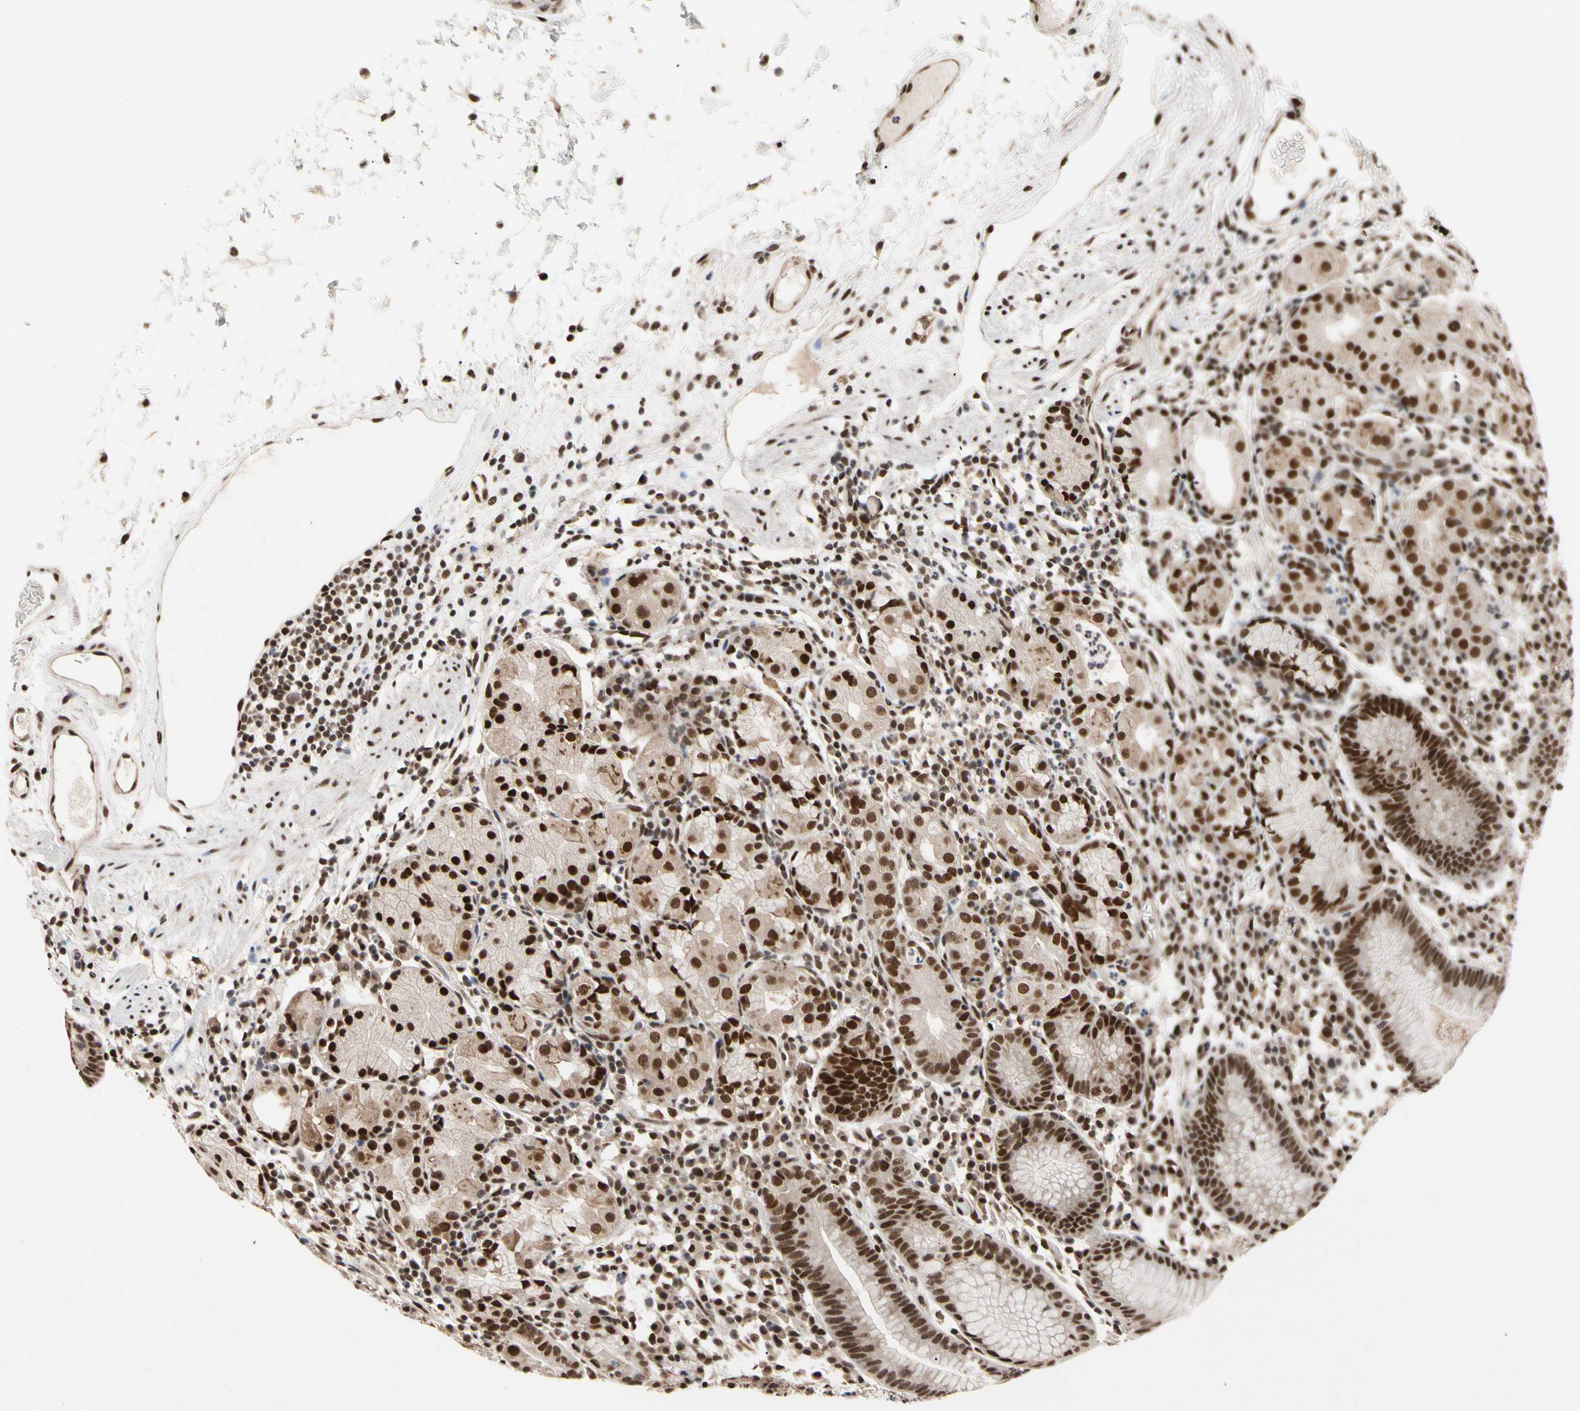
{"staining": {"intensity": "moderate", "quantity": ">75%", "location": "cytoplasmic/membranous,nuclear"}, "tissue": "stomach", "cell_type": "Glandular cells", "image_type": "normal", "snomed": [{"axis": "morphology", "description": "Normal tissue, NOS"}, {"axis": "topography", "description": "Stomach"}, {"axis": "topography", "description": "Stomach, lower"}], "caption": "This image demonstrates unremarkable stomach stained with immunohistochemistry (IHC) to label a protein in brown. The cytoplasmic/membranous,nuclear of glandular cells show moderate positivity for the protein. Nuclei are counter-stained blue.", "gene": "FAM98B", "patient": {"sex": "female", "age": 75}}